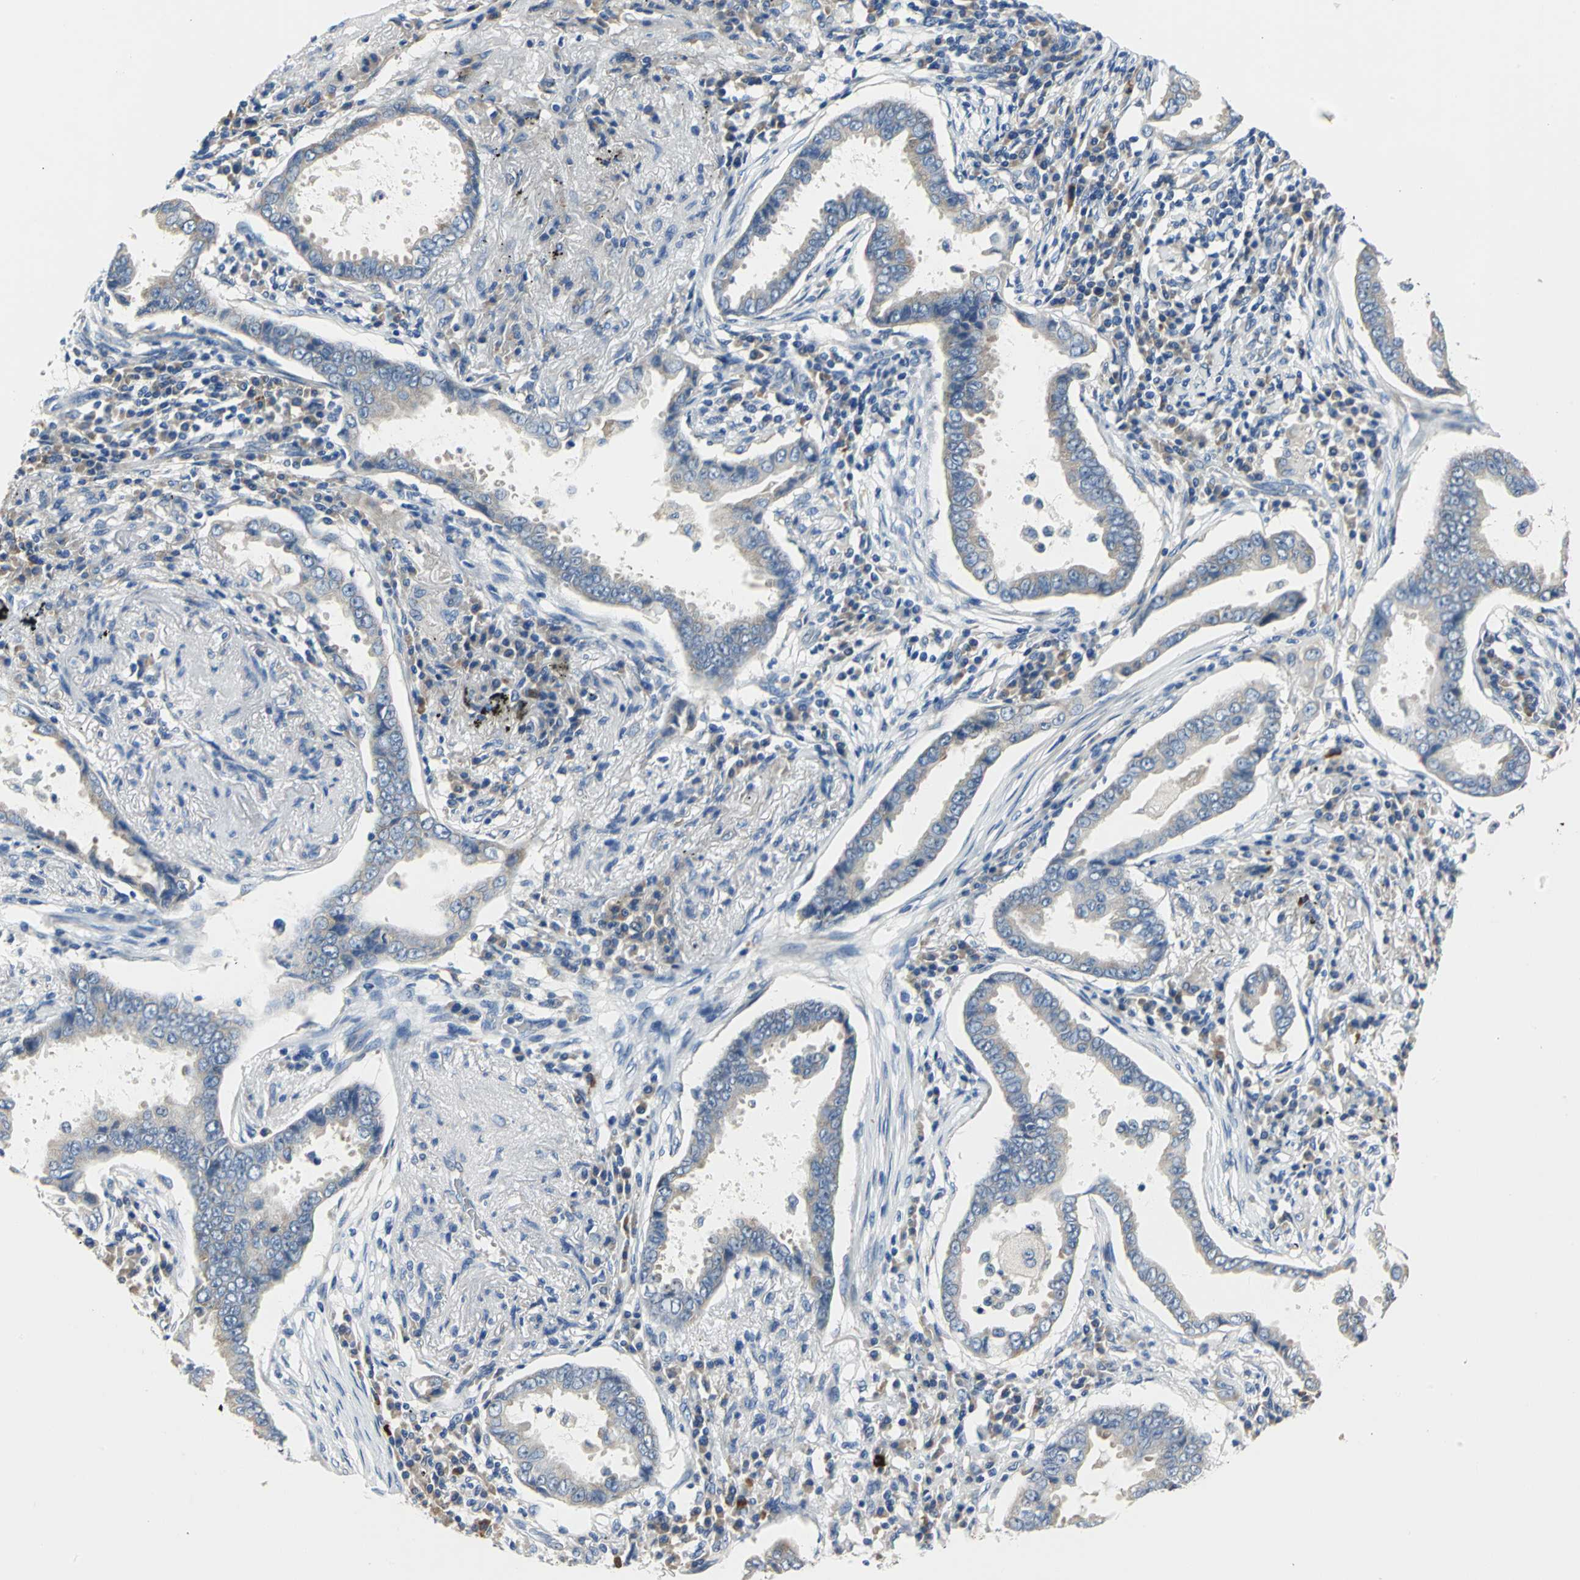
{"staining": {"intensity": "moderate", "quantity": "25%-75%", "location": "cytoplasmic/membranous"}, "tissue": "lung cancer", "cell_type": "Tumor cells", "image_type": "cancer", "snomed": [{"axis": "morphology", "description": "Normal tissue, NOS"}, {"axis": "morphology", "description": "Inflammation, NOS"}, {"axis": "morphology", "description": "Adenocarcinoma, NOS"}, {"axis": "topography", "description": "Lung"}], "caption": "Moderate cytoplasmic/membranous staining for a protein is seen in approximately 25%-75% of tumor cells of lung cancer (adenocarcinoma) using immunohistochemistry.", "gene": "TRIM25", "patient": {"sex": "female", "age": 64}}